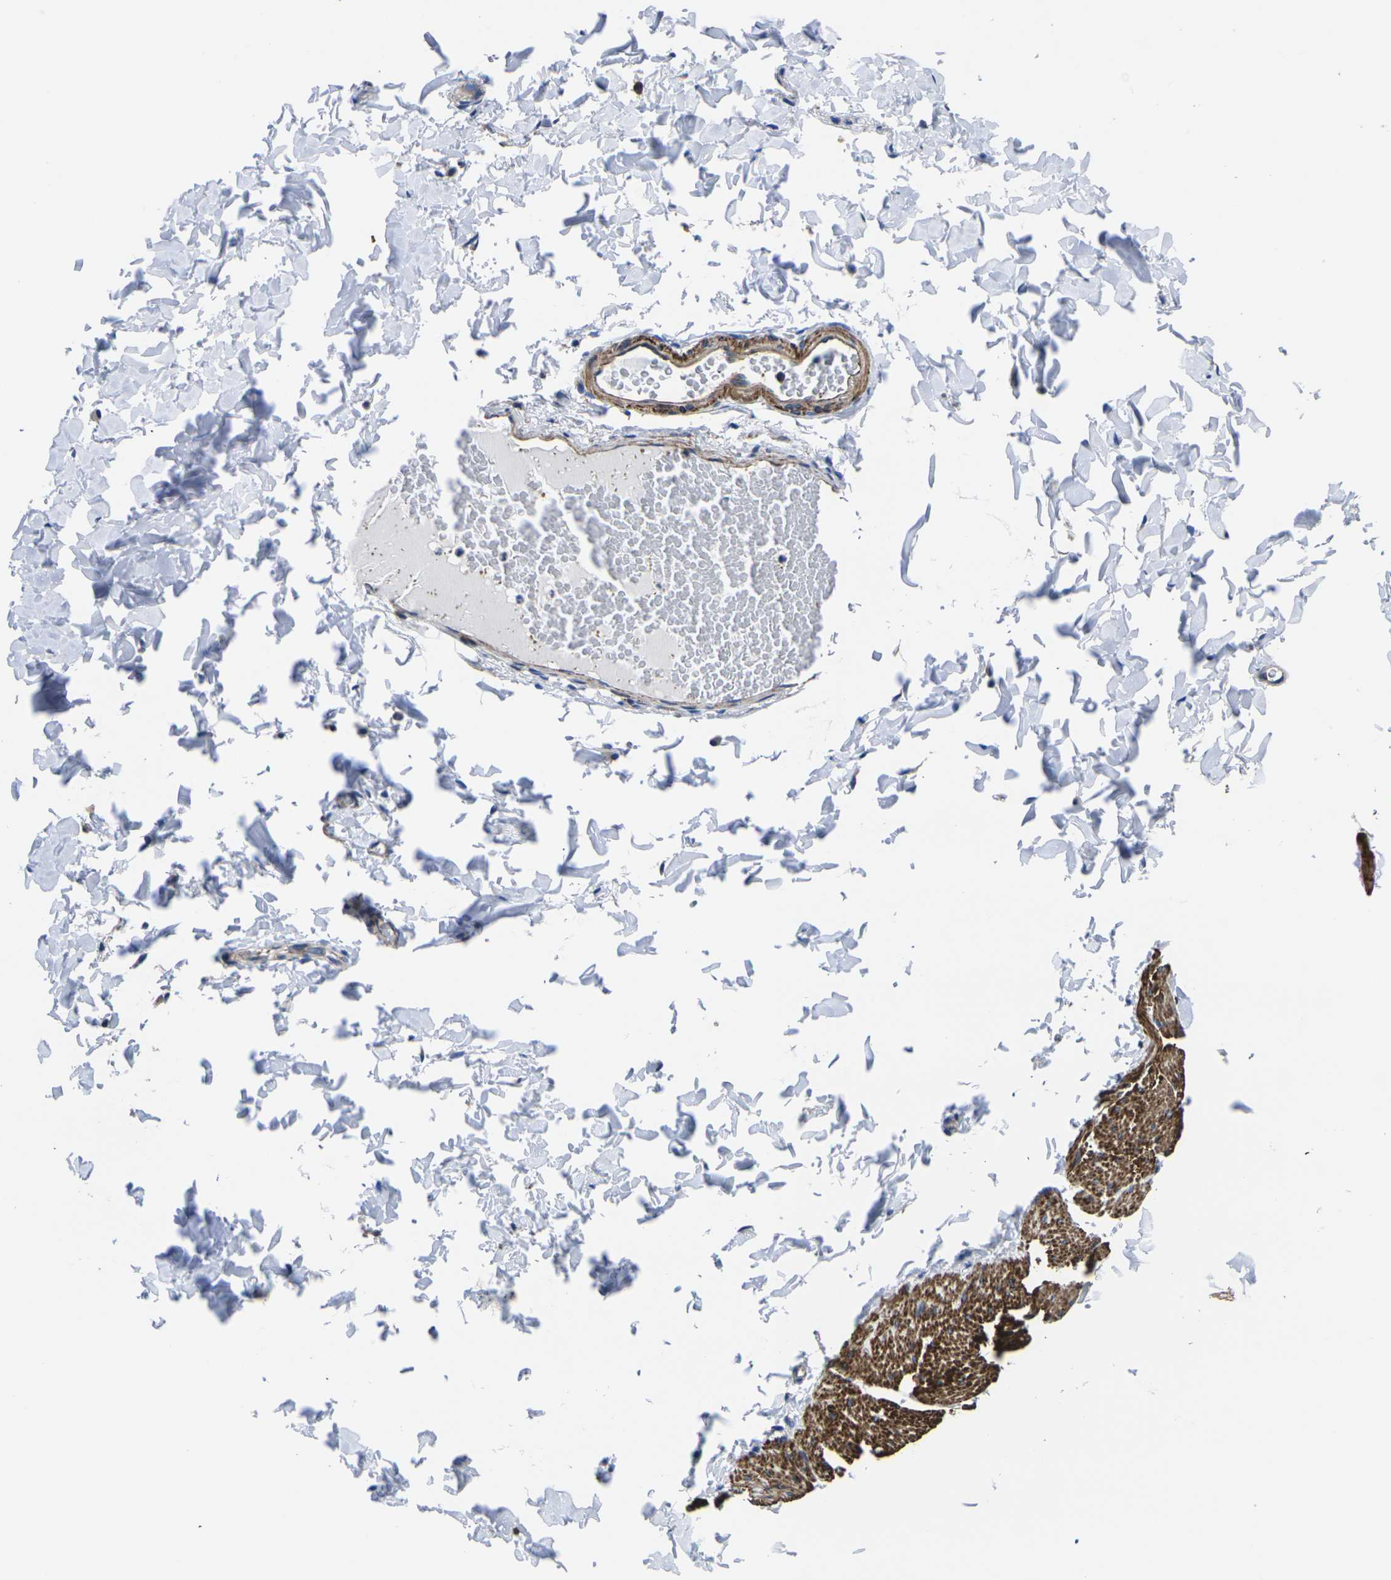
{"staining": {"intensity": "strong", "quantity": ">75%", "location": "cytoplasmic/membranous"}, "tissue": "smooth muscle", "cell_type": "Smooth muscle cells", "image_type": "normal", "snomed": [{"axis": "morphology", "description": "Normal tissue, NOS"}, {"axis": "topography", "description": "Smooth muscle"}, {"axis": "topography", "description": "Colon"}], "caption": "This image demonstrates immunohistochemistry (IHC) staining of benign human smooth muscle, with high strong cytoplasmic/membranous expression in about >75% of smooth muscle cells.", "gene": "GPR4", "patient": {"sex": "male", "age": 67}}